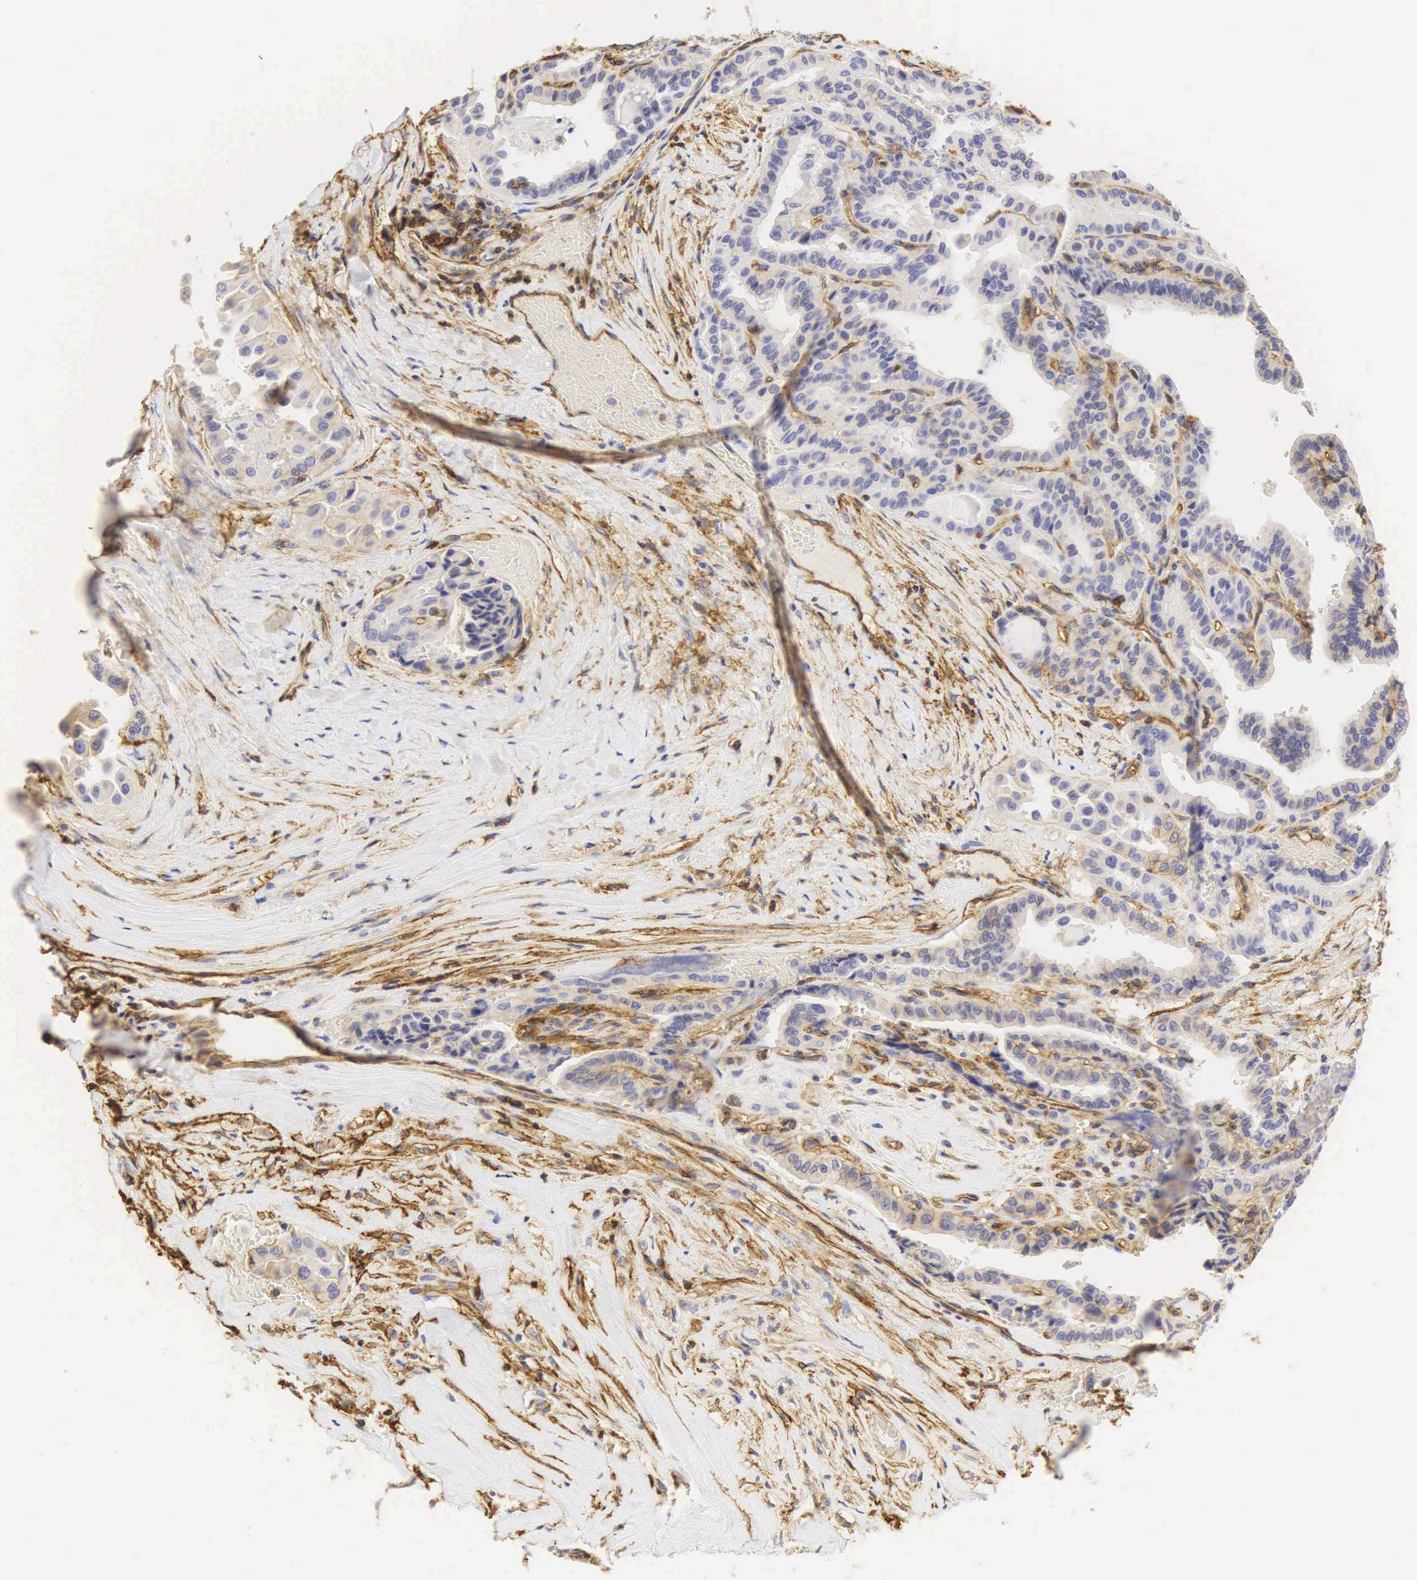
{"staining": {"intensity": "moderate", "quantity": "<25%", "location": "cytoplasmic/membranous"}, "tissue": "thyroid cancer", "cell_type": "Tumor cells", "image_type": "cancer", "snomed": [{"axis": "morphology", "description": "Papillary adenocarcinoma, NOS"}, {"axis": "topography", "description": "Thyroid gland"}], "caption": "Thyroid papillary adenocarcinoma stained with immunohistochemistry exhibits moderate cytoplasmic/membranous expression in about <25% of tumor cells.", "gene": "CD99", "patient": {"sex": "male", "age": 87}}